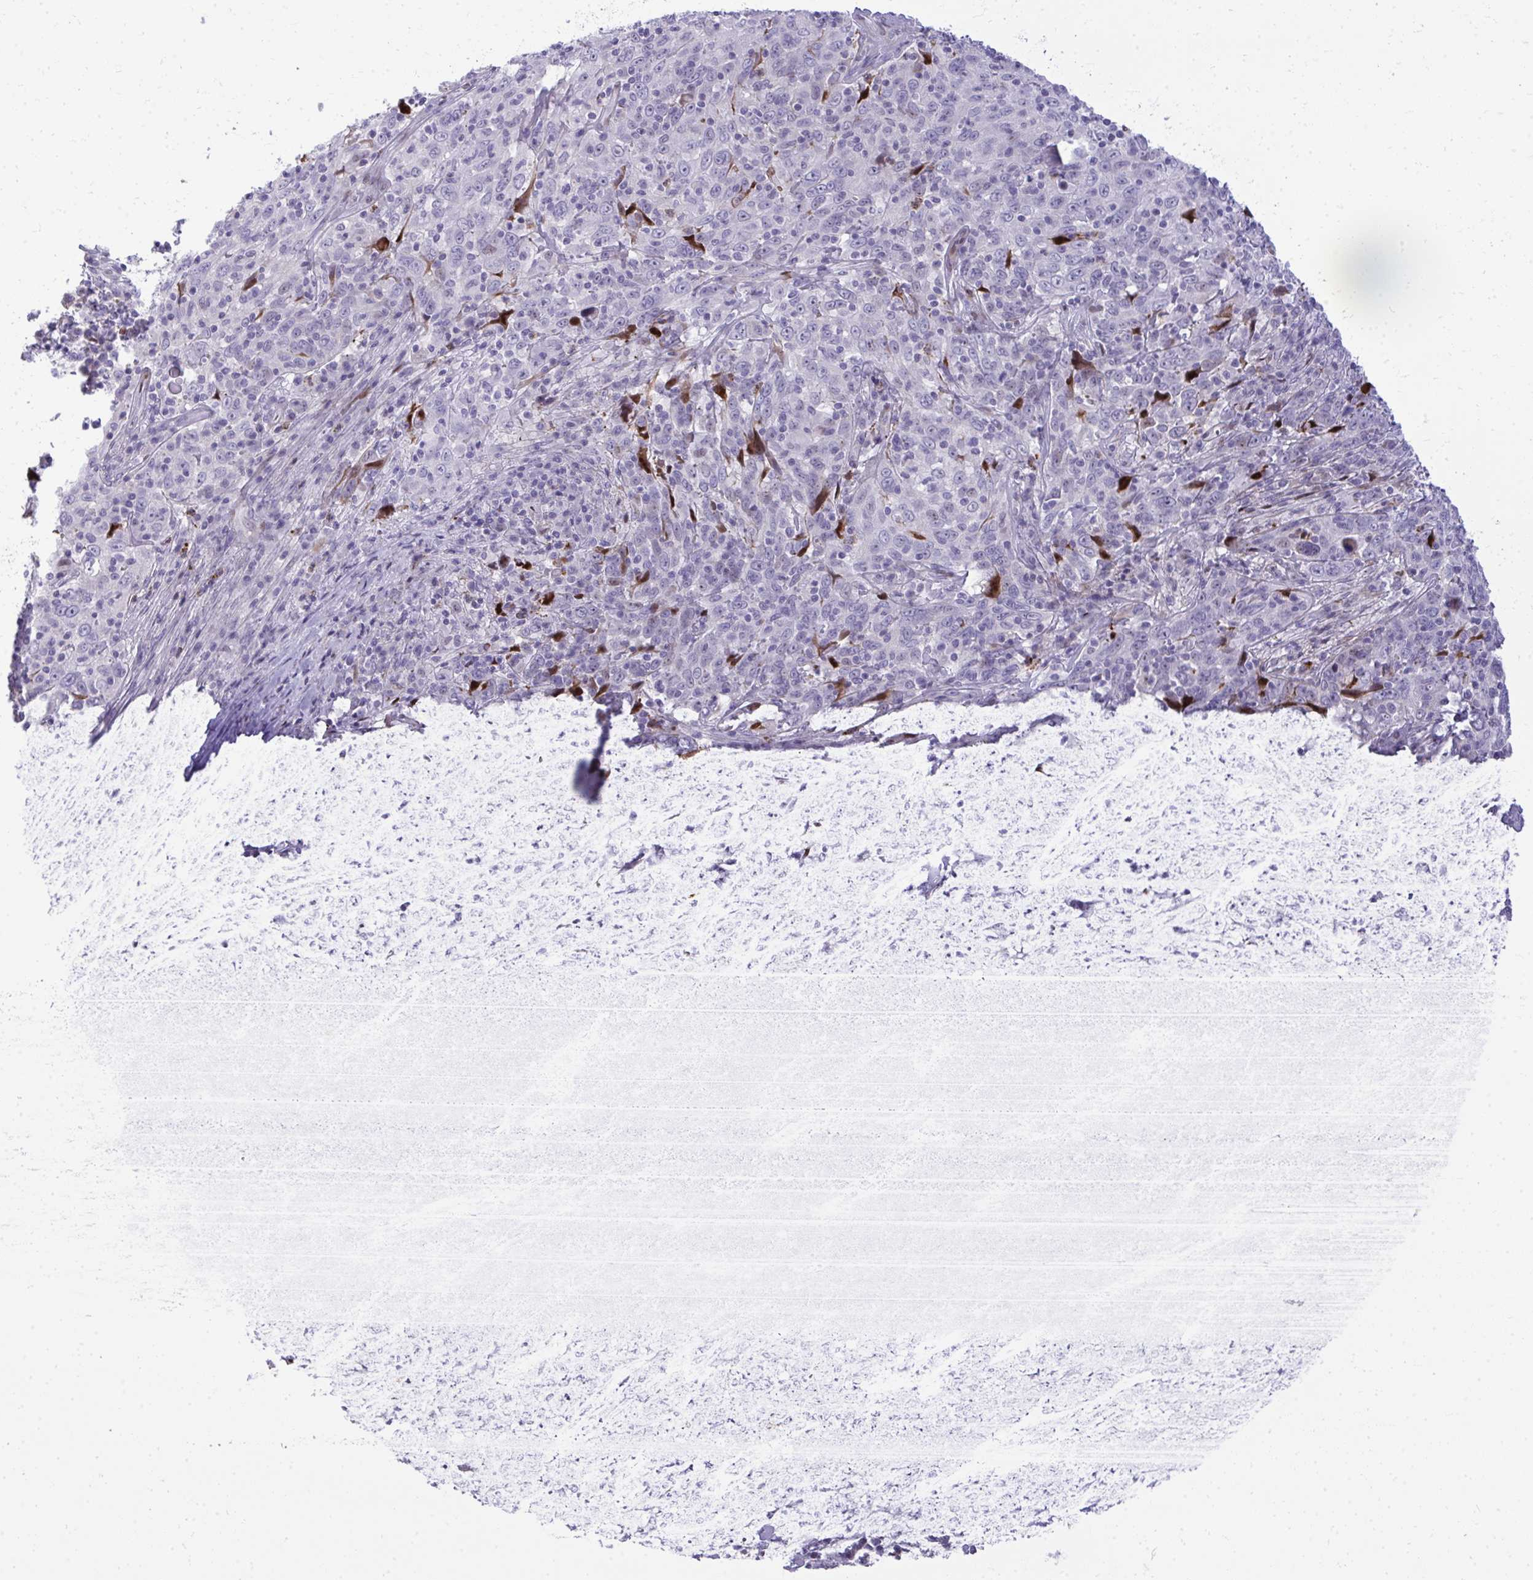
{"staining": {"intensity": "moderate", "quantity": "25%-75%", "location": "nuclear"}, "tissue": "cervical cancer", "cell_type": "Tumor cells", "image_type": "cancer", "snomed": [{"axis": "morphology", "description": "Squamous cell carcinoma, NOS"}, {"axis": "topography", "description": "Cervix"}], "caption": "Moderate nuclear staining is seen in about 25%-75% of tumor cells in cervical cancer (squamous cell carcinoma).", "gene": "DLX4", "patient": {"sex": "female", "age": 46}}